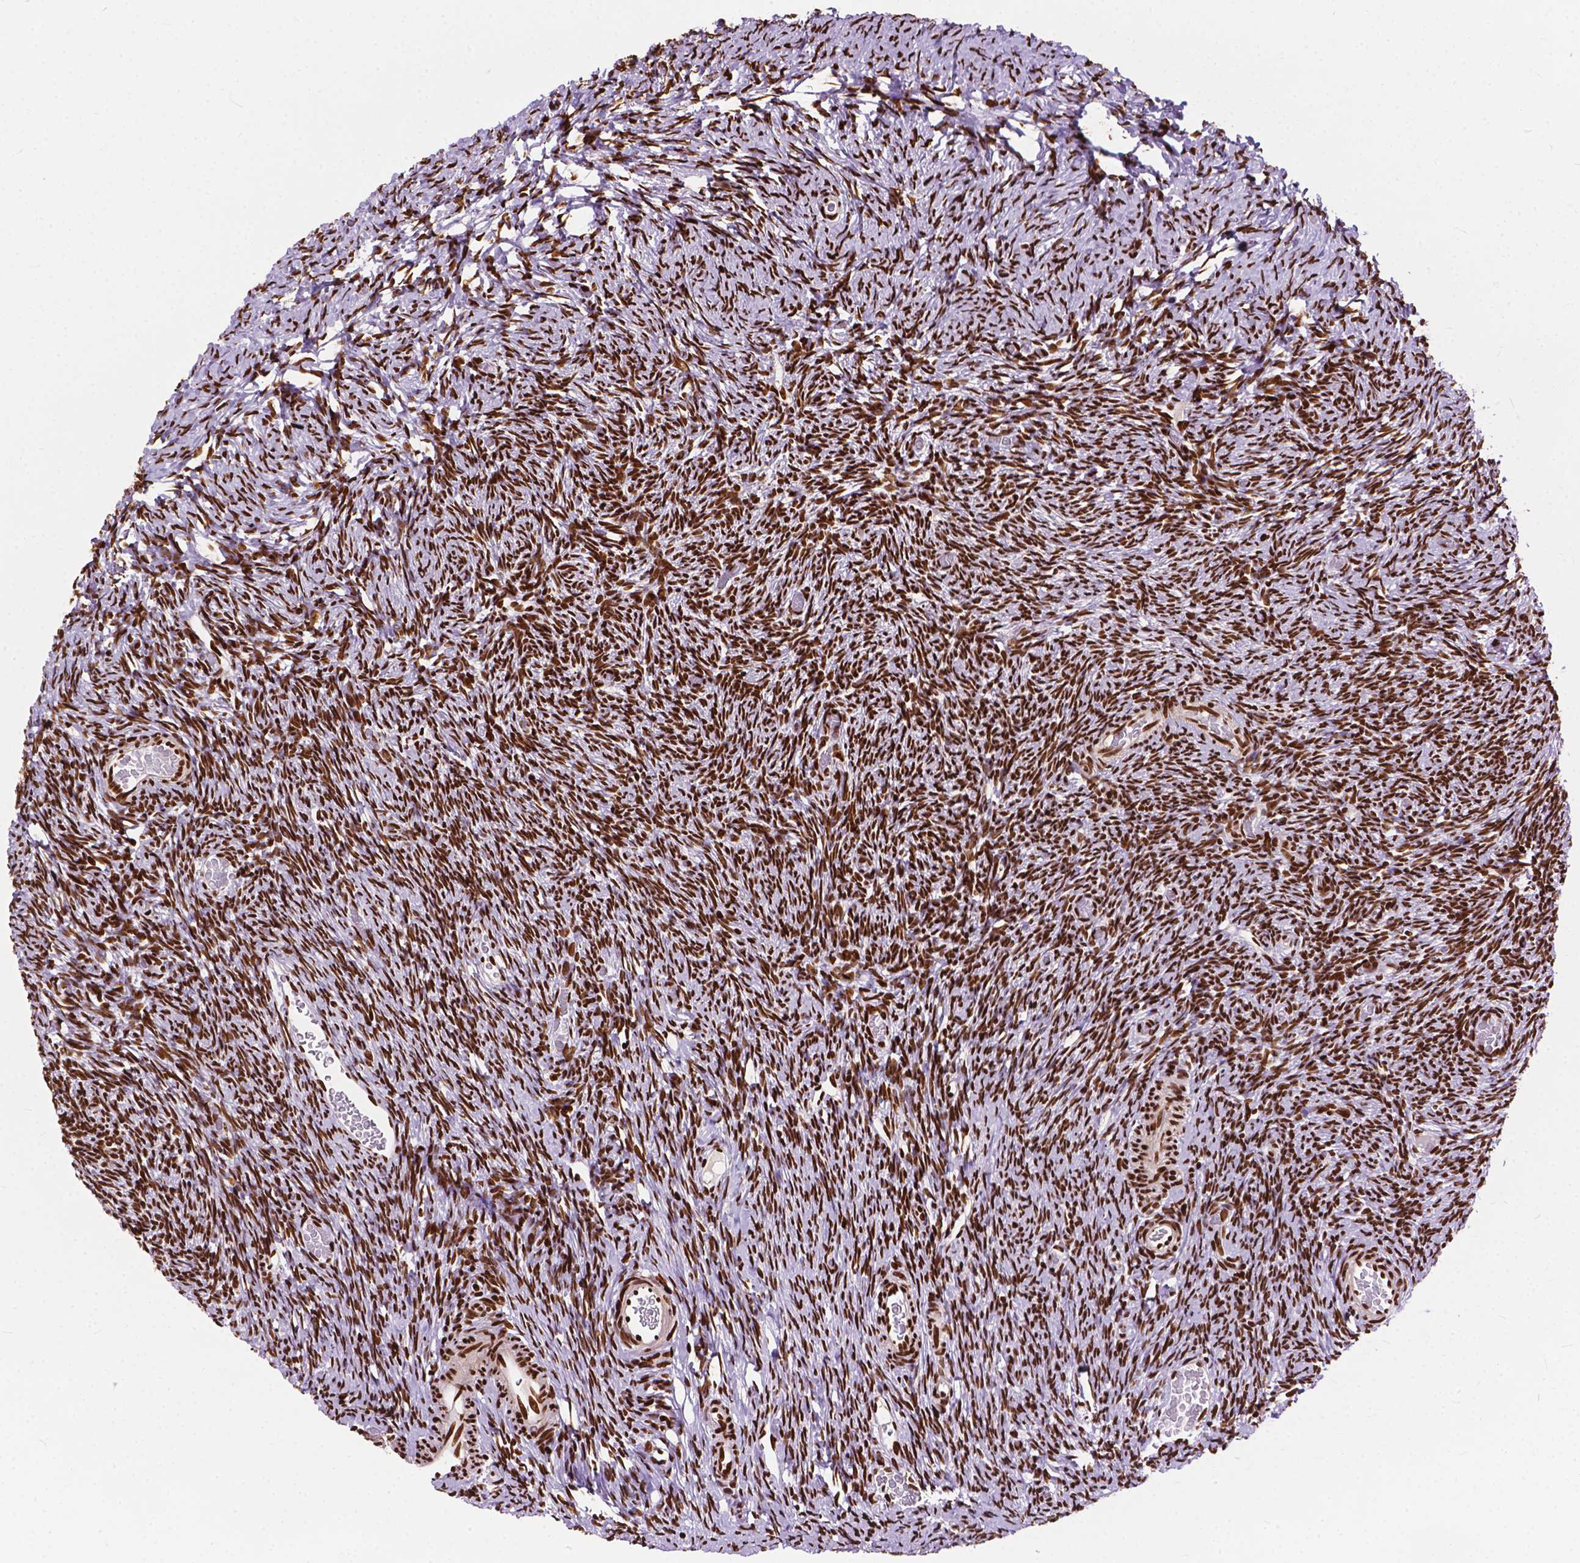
{"staining": {"intensity": "negative", "quantity": "none", "location": "none"}, "tissue": "ovary", "cell_type": "Follicle cells", "image_type": "normal", "snomed": [{"axis": "morphology", "description": "Normal tissue, NOS"}, {"axis": "topography", "description": "Ovary"}], "caption": "IHC micrograph of unremarkable ovary stained for a protein (brown), which displays no expression in follicle cells. The staining is performed using DAB brown chromogen with nuclei counter-stained in using hematoxylin.", "gene": "SMIM5", "patient": {"sex": "female", "age": 39}}